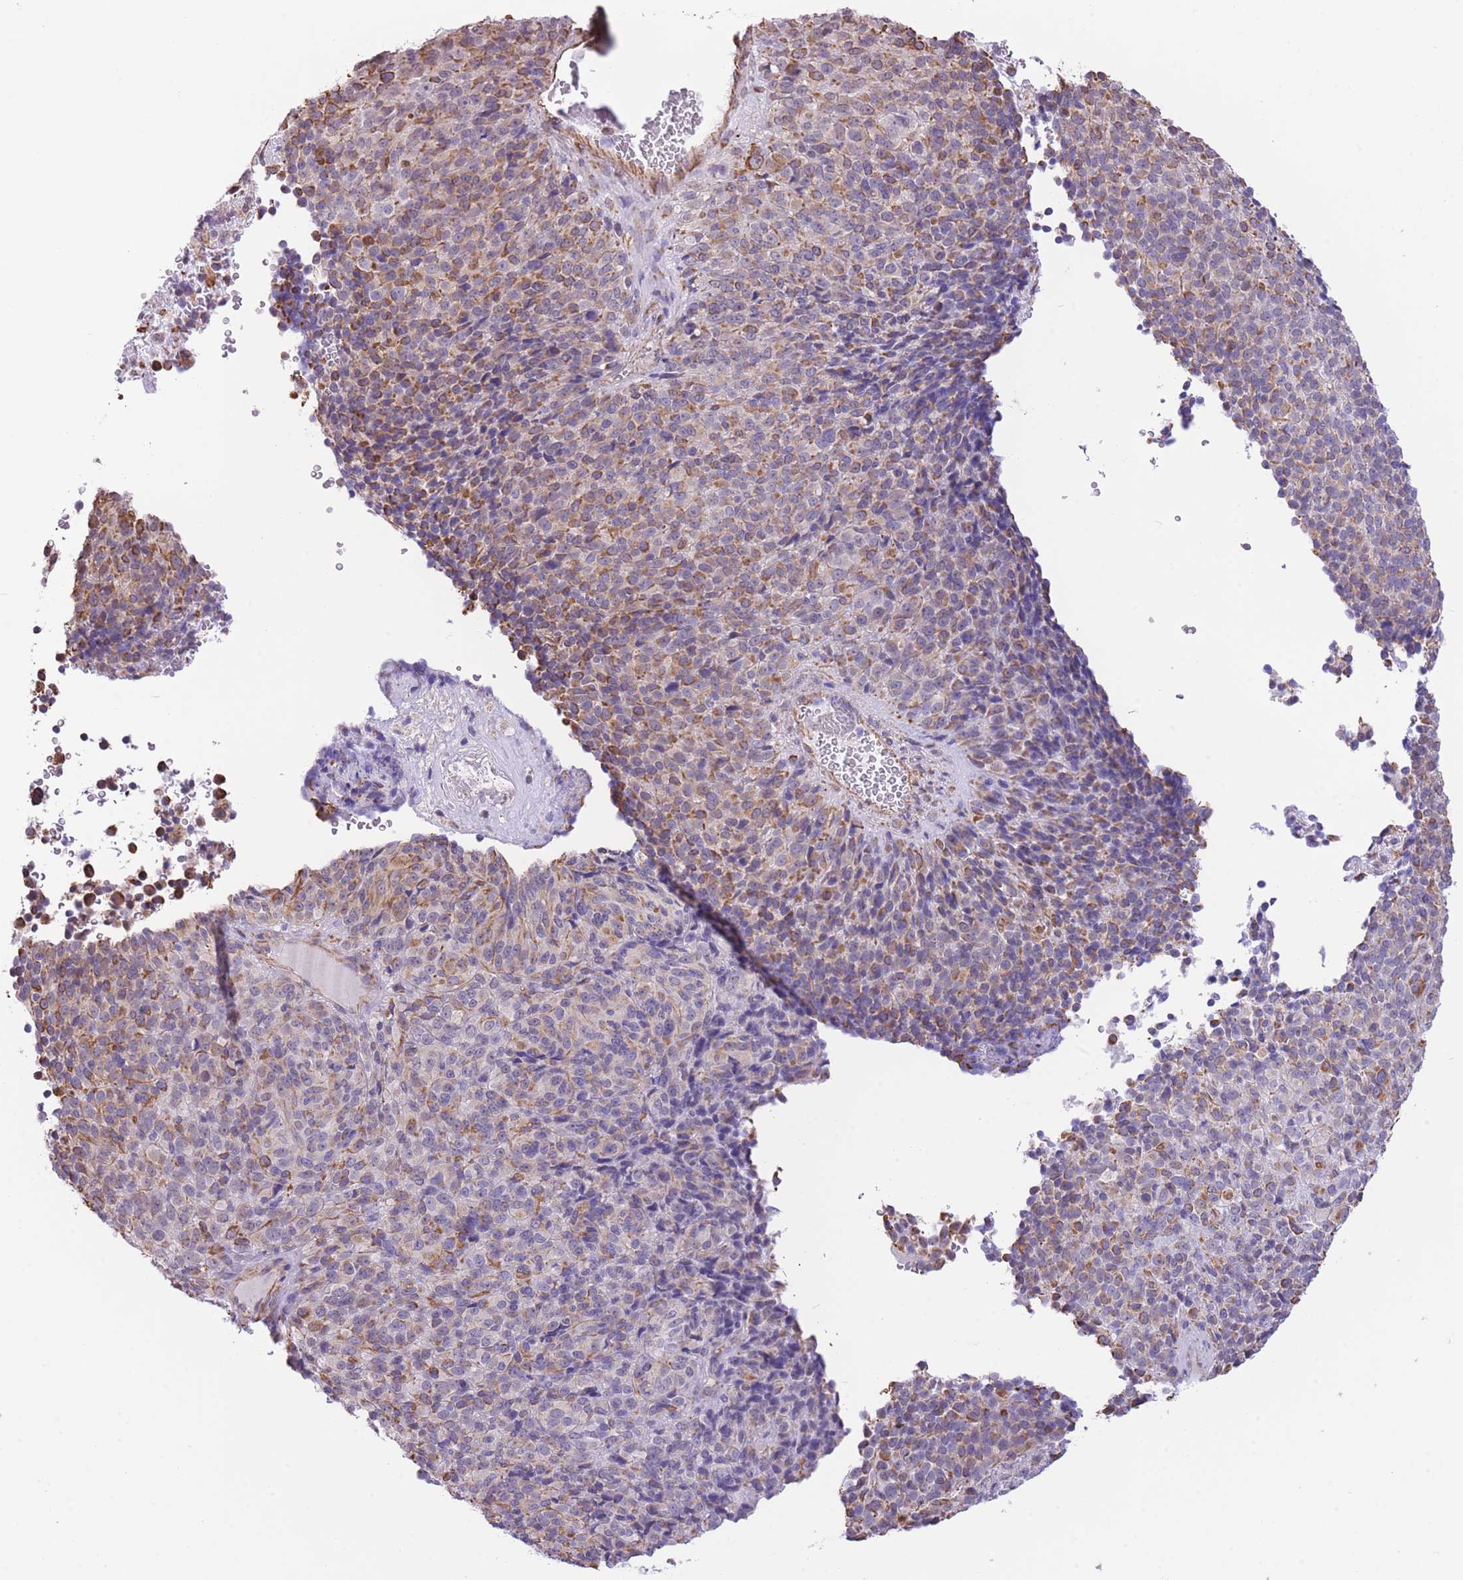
{"staining": {"intensity": "moderate", "quantity": "25%-75%", "location": "cytoplasmic/membranous"}, "tissue": "melanoma", "cell_type": "Tumor cells", "image_type": "cancer", "snomed": [{"axis": "morphology", "description": "Malignant melanoma, Metastatic site"}, {"axis": "topography", "description": "Brain"}], "caption": "This is an image of IHC staining of malignant melanoma (metastatic site), which shows moderate positivity in the cytoplasmic/membranous of tumor cells.", "gene": "PSG8", "patient": {"sex": "female", "age": 56}}